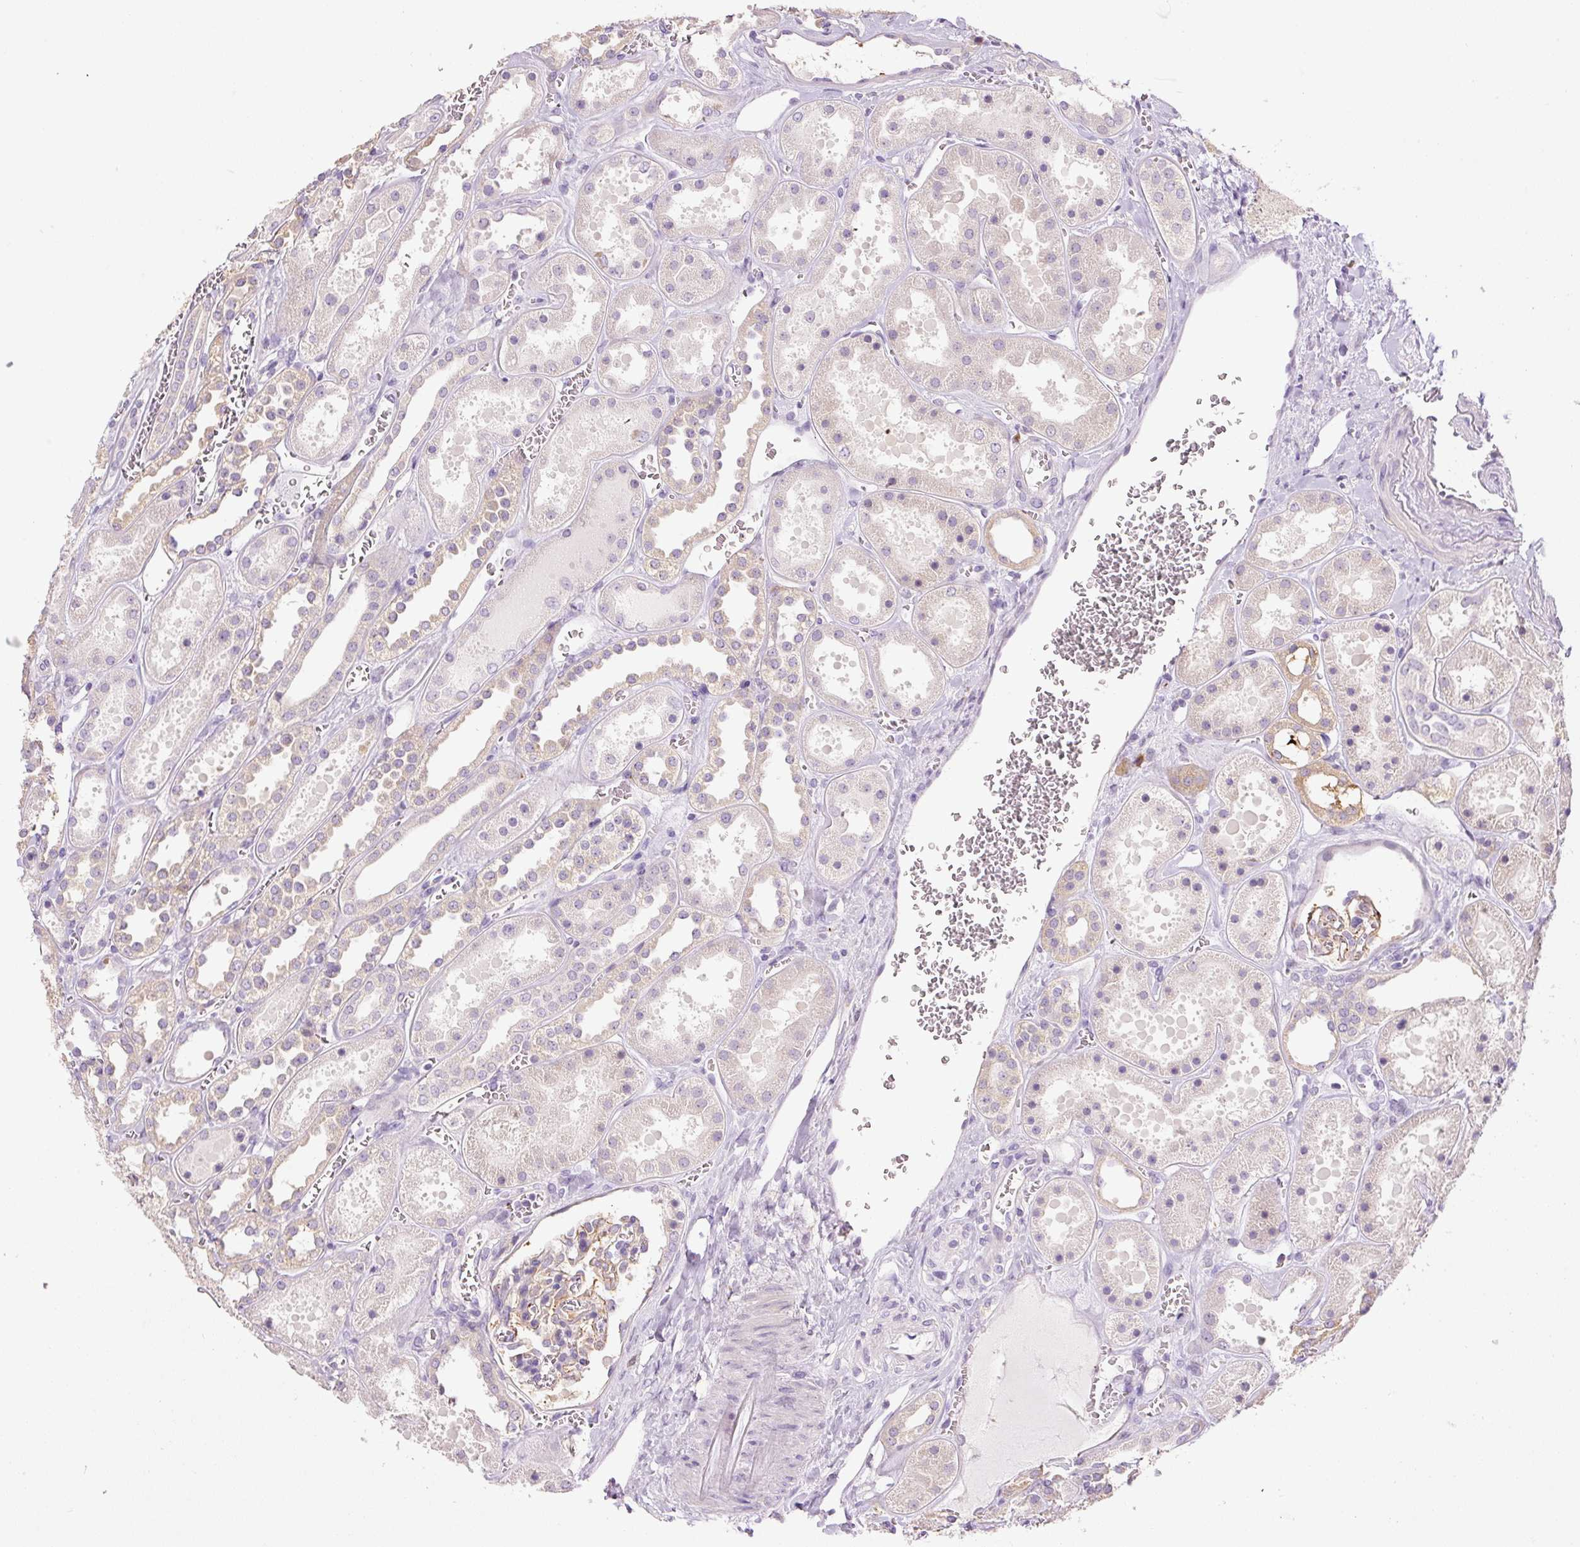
{"staining": {"intensity": "moderate", "quantity": "<25%", "location": "cytoplasmic/membranous"}, "tissue": "kidney", "cell_type": "Cells in glomeruli", "image_type": "normal", "snomed": [{"axis": "morphology", "description": "Normal tissue, NOS"}, {"axis": "topography", "description": "Kidney"}], "caption": "Immunohistochemical staining of unremarkable kidney displays low levels of moderate cytoplasmic/membranous staining in approximately <25% of cells in glomeruli. Nuclei are stained in blue.", "gene": "HAX1", "patient": {"sex": "female", "age": 41}}